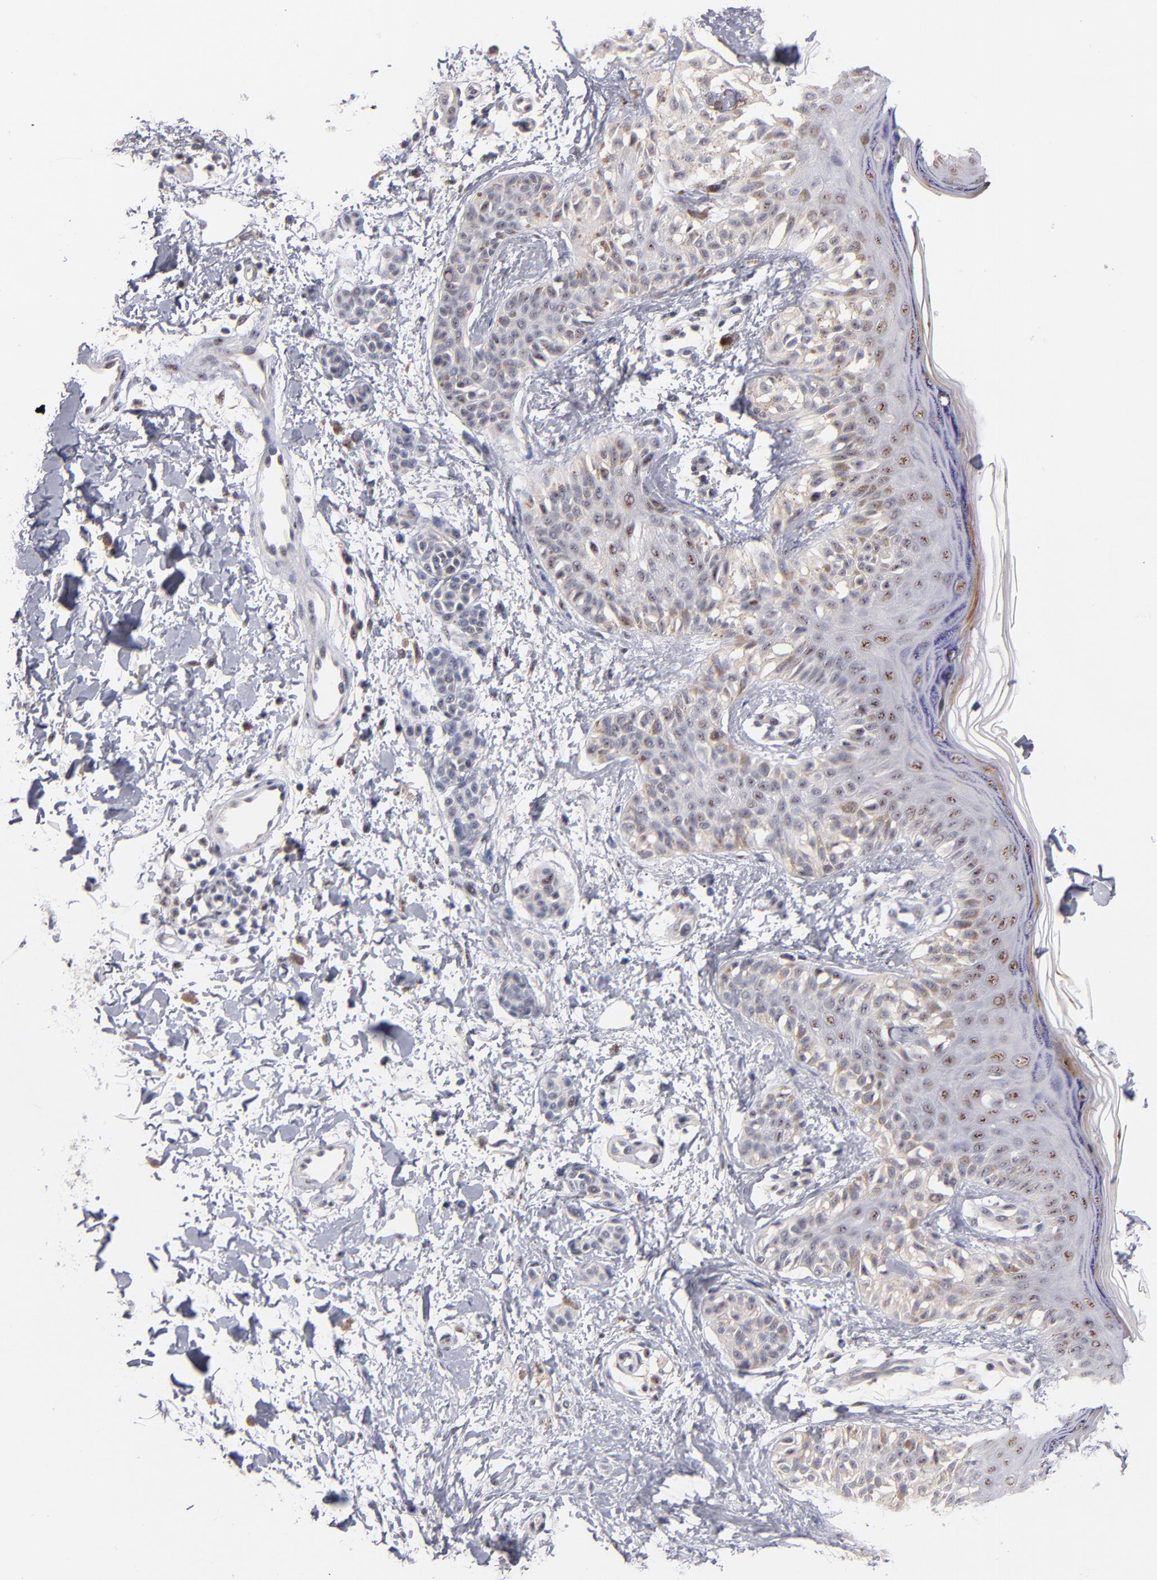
{"staining": {"intensity": "weak", "quantity": "25%-75%", "location": "cytoplasmic/membranous"}, "tissue": "melanoma", "cell_type": "Tumor cells", "image_type": "cancer", "snomed": [{"axis": "morphology", "description": "Normal tissue, NOS"}, {"axis": "morphology", "description": "Malignant melanoma, NOS"}, {"axis": "topography", "description": "Skin"}], "caption": "Immunohistochemistry (IHC) micrograph of human melanoma stained for a protein (brown), which shows low levels of weak cytoplasmic/membranous staining in approximately 25%-75% of tumor cells.", "gene": "RAF1", "patient": {"sex": "male", "age": 83}}